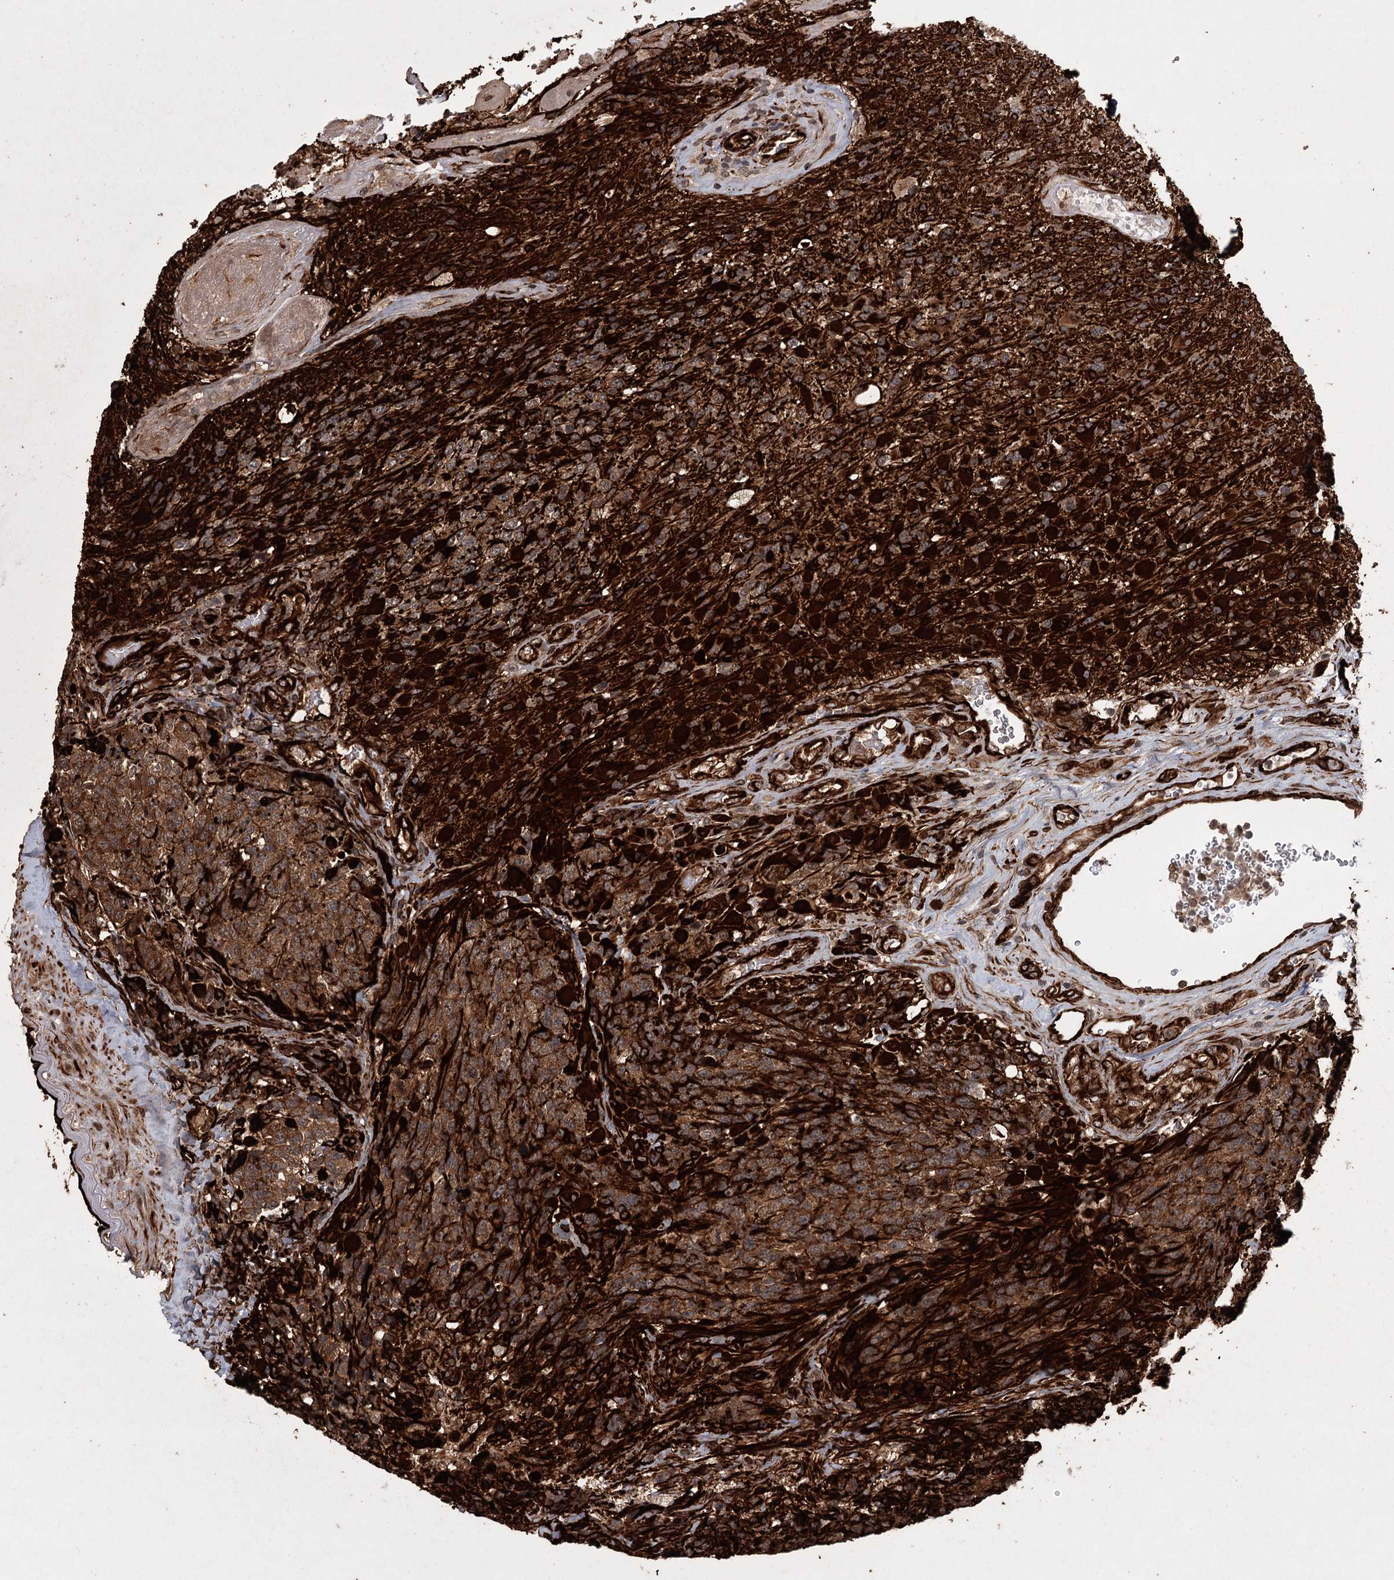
{"staining": {"intensity": "moderate", "quantity": ">75%", "location": "cytoplasmic/membranous"}, "tissue": "glioma", "cell_type": "Tumor cells", "image_type": "cancer", "snomed": [{"axis": "morphology", "description": "Glioma, malignant, High grade"}, {"axis": "topography", "description": "Brain"}], "caption": "Immunohistochemical staining of human glioma exhibits moderate cytoplasmic/membranous protein positivity in approximately >75% of tumor cells. (DAB (3,3'-diaminobenzidine) = brown stain, brightfield microscopy at high magnification).", "gene": "RPAP3", "patient": {"sex": "male", "age": 76}}